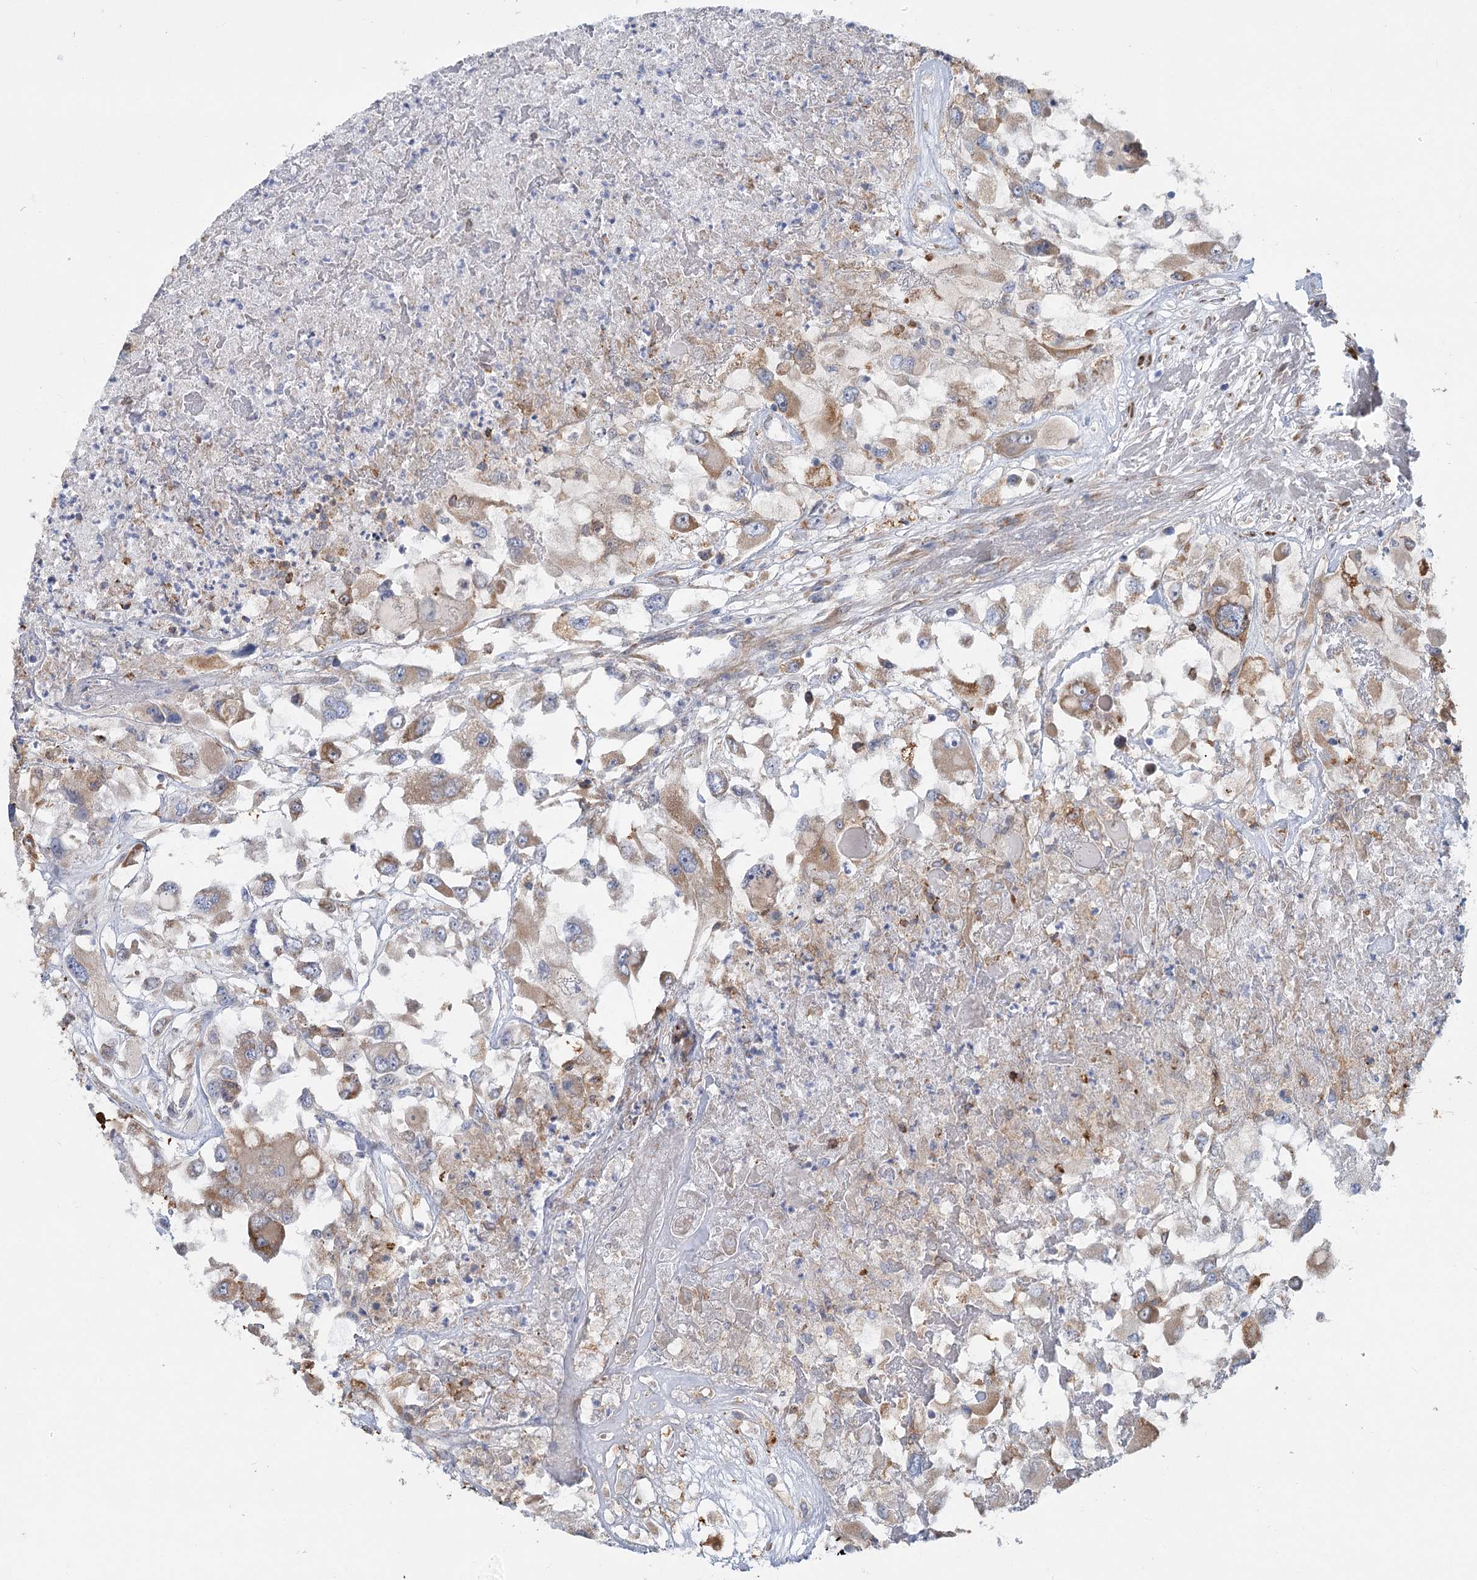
{"staining": {"intensity": "moderate", "quantity": "25%-75%", "location": "cytoplasmic/membranous"}, "tissue": "renal cancer", "cell_type": "Tumor cells", "image_type": "cancer", "snomed": [{"axis": "morphology", "description": "Adenocarcinoma, NOS"}, {"axis": "topography", "description": "Kidney"}], "caption": "High-magnification brightfield microscopy of renal cancer (adenocarcinoma) stained with DAB (3,3'-diaminobenzidine) (brown) and counterstained with hematoxylin (blue). tumor cells exhibit moderate cytoplasmic/membranous staining is seen in approximately25%-75% of cells.", "gene": "CIB4", "patient": {"sex": "female", "age": 52}}